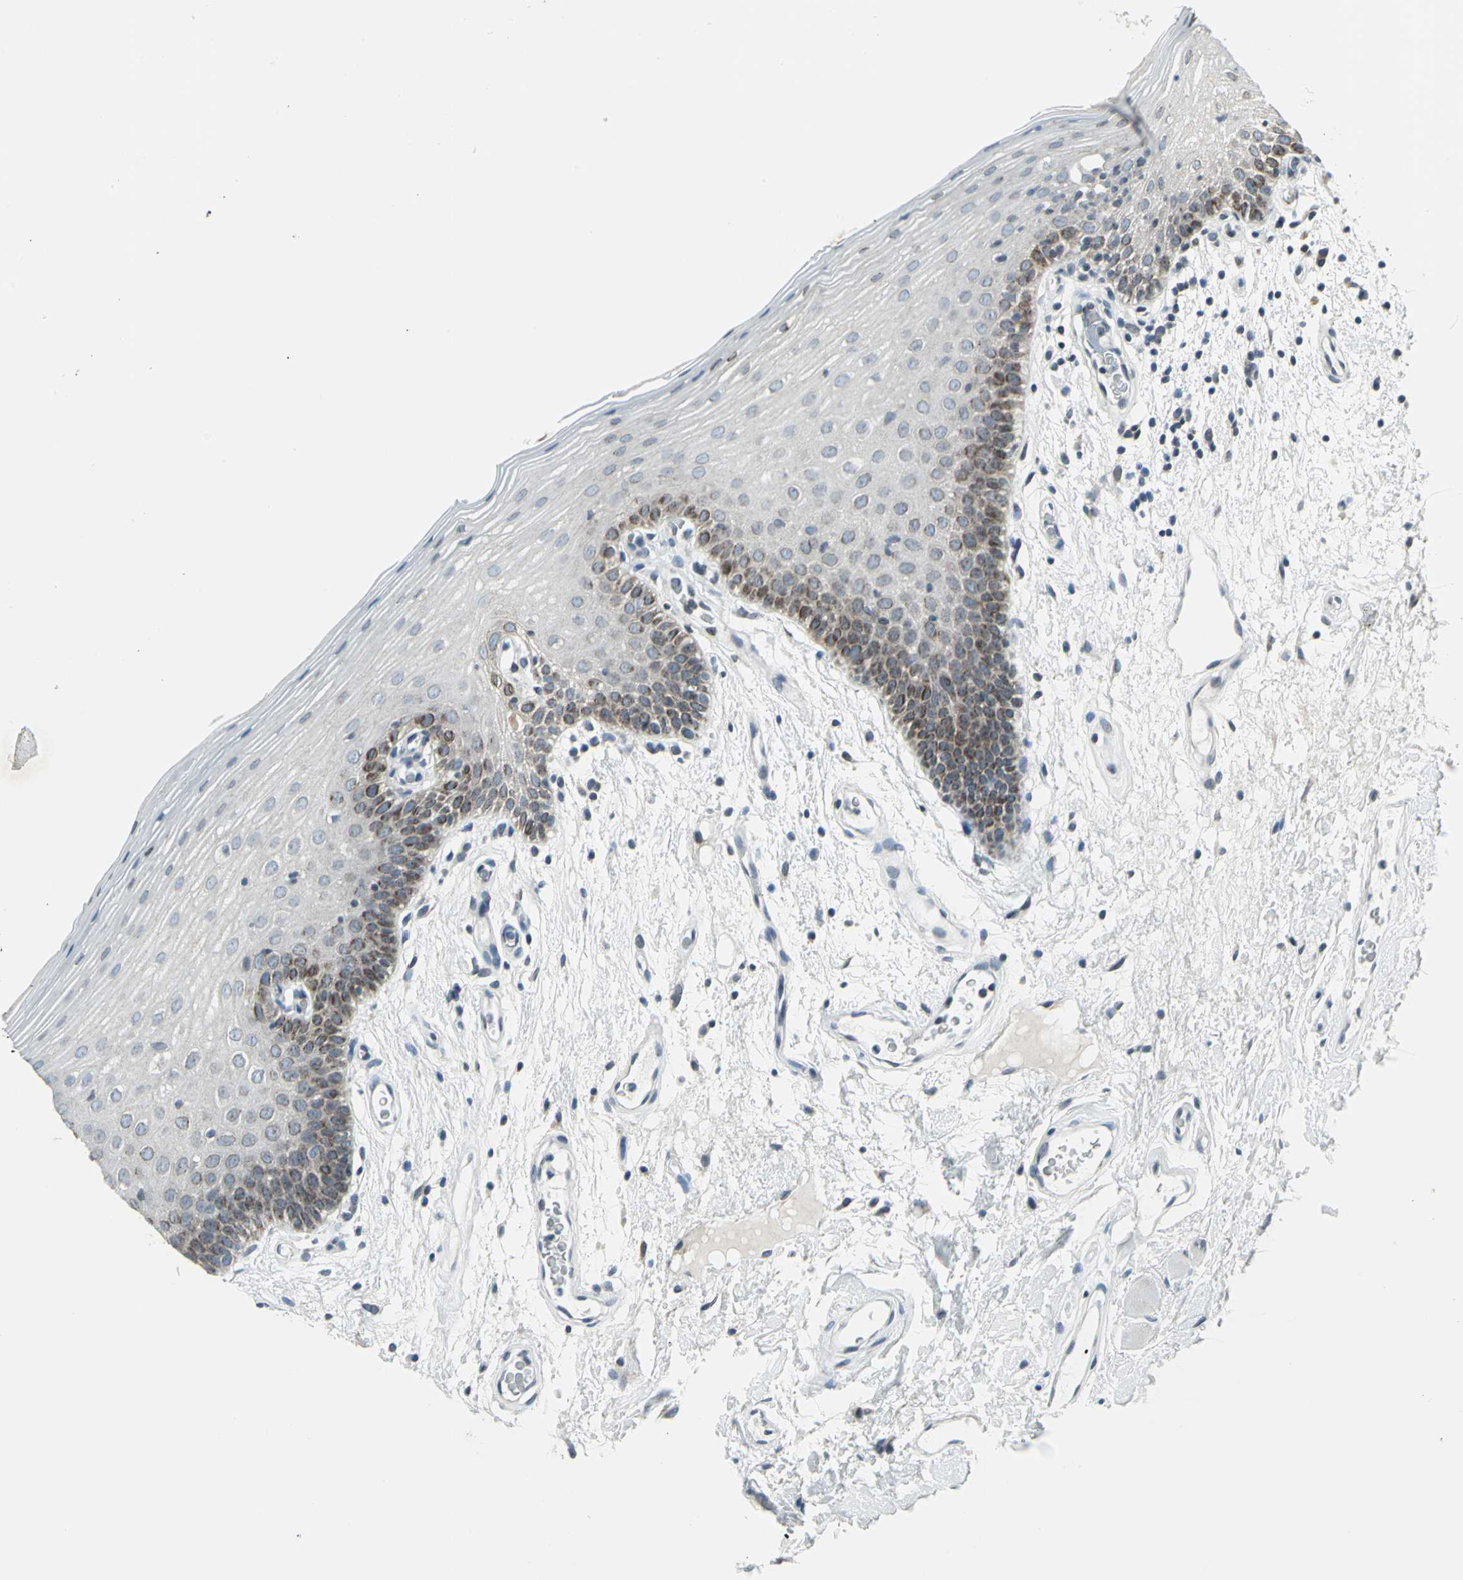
{"staining": {"intensity": "moderate", "quantity": "25%-75%", "location": "cytoplasmic/membranous"}, "tissue": "oral mucosa", "cell_type": "Squamous epithelial cells", "image_type": "normal", "snomed": [{"axis": "morphology", "description": "Normal tissue, NOS"}, {"axis": "morphology", "description": "Squamous cell carcinoma, NOS"}, {"axis": "topography", "description": "Skeletal muscle"}, {"axis": "topography", "description": "Oral tissue"}, {"axis": "topography", "description": "Head-Neck"}], "caption": "High-power microscopy captured an immunohistochemistry (IHC) histopathology image of unremarkable oral mucosa, revealing moderate cytoplasmic/membranous positivity in about 25%-75% of squamous epithelial cells.", "gene": "SNUPN", "patient": {"sex": "male", "age": 71}}